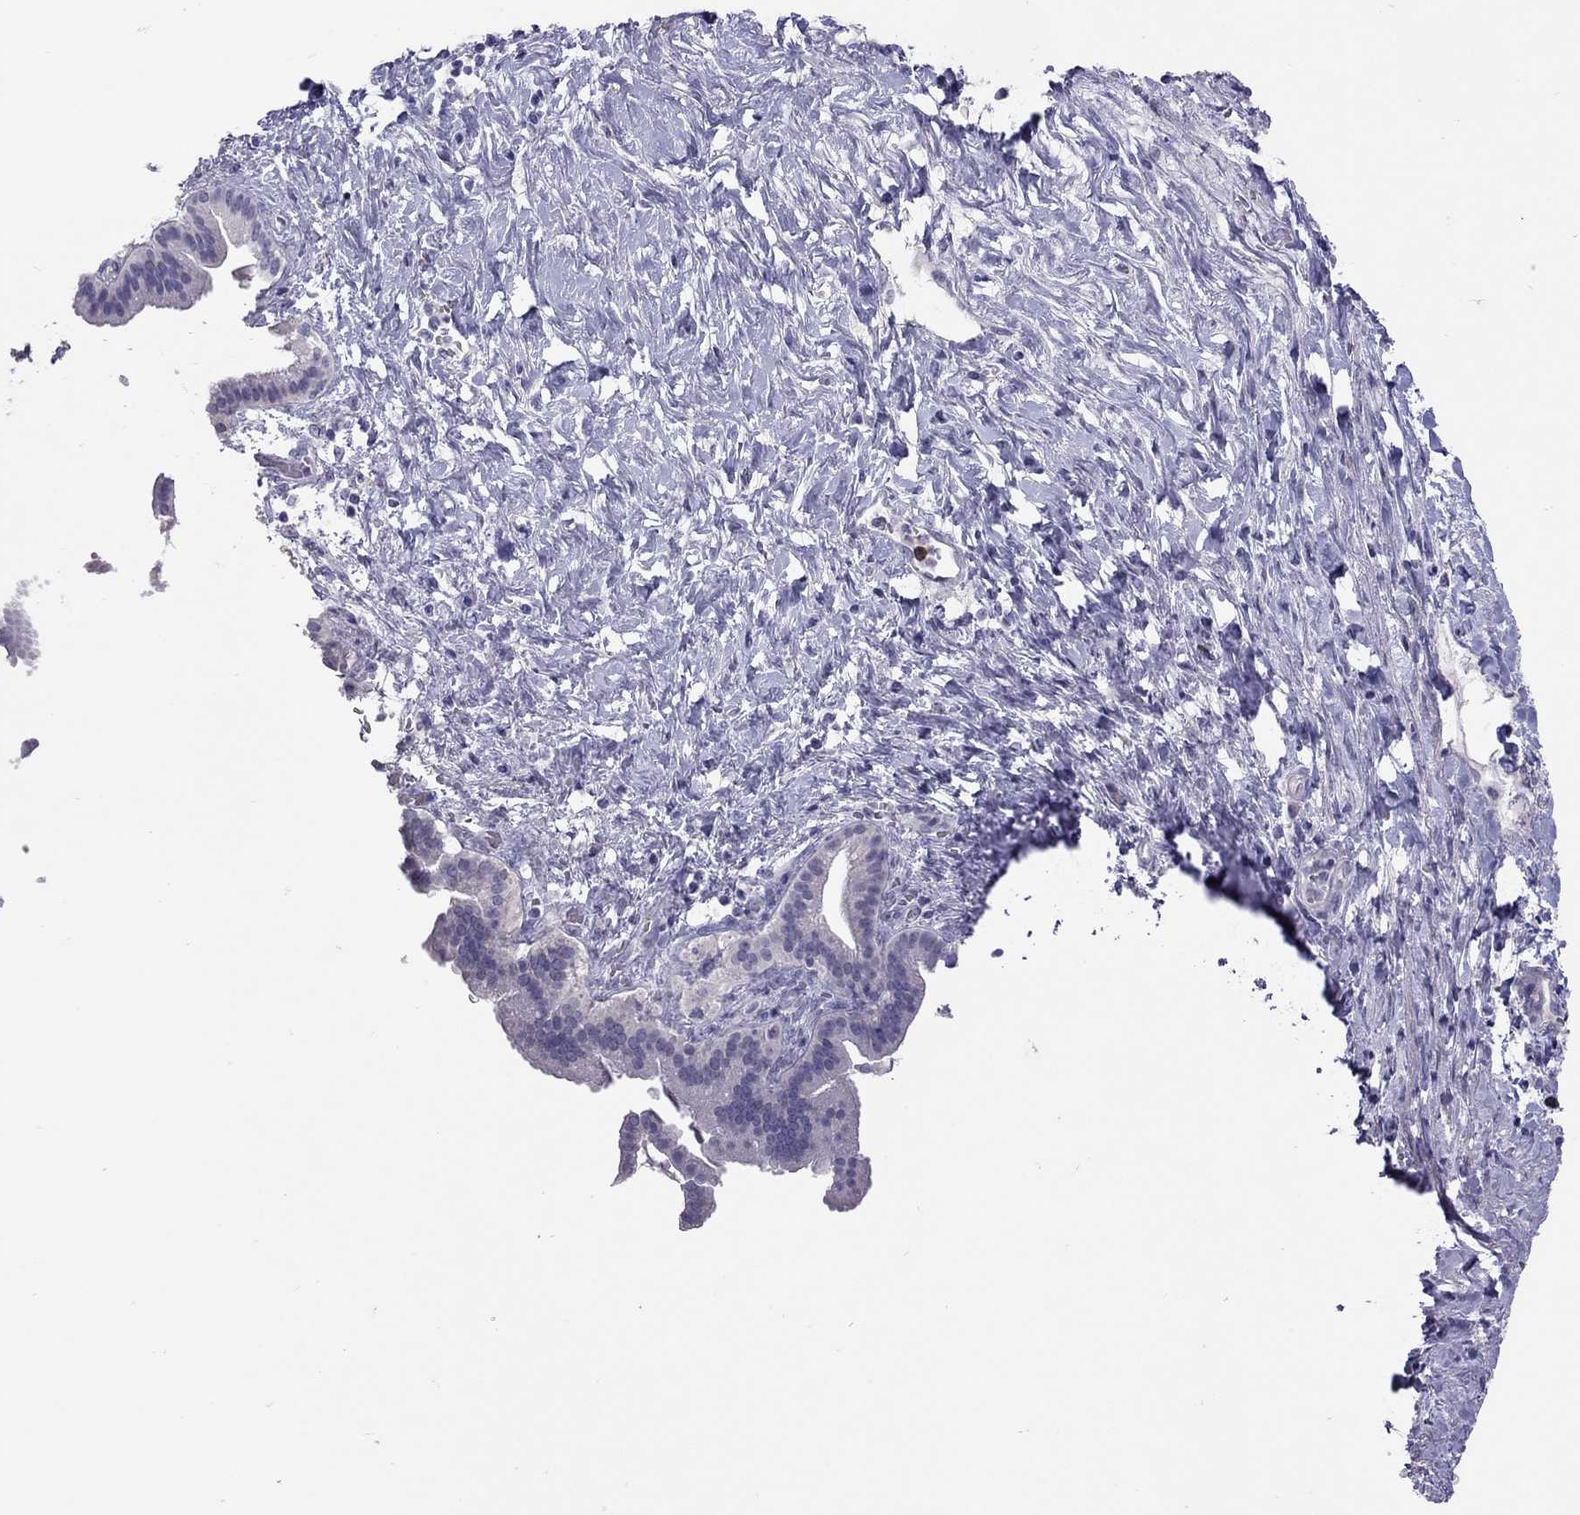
{"staining": {"intensity": "negative", "quantity": "none", "location": "none"}, "tissue": "pancreatic cancer", "cell_type": "Tumor cells", "image_type": "cancer", "snomed": [{"axis": "morphology", "description": "Adenocarcinoma, NOS"}, {"axis": "topography", "description": "Pancreas"}], "caption": "High magnification brightfield microscopy of pancreatic cancer stained with DAB (brown) and counterstained with hematoxylin (blue): tumor cells show no significant expression.", "gene": "SLAMF1", "patient": {"sex": "male", "age": 44}}